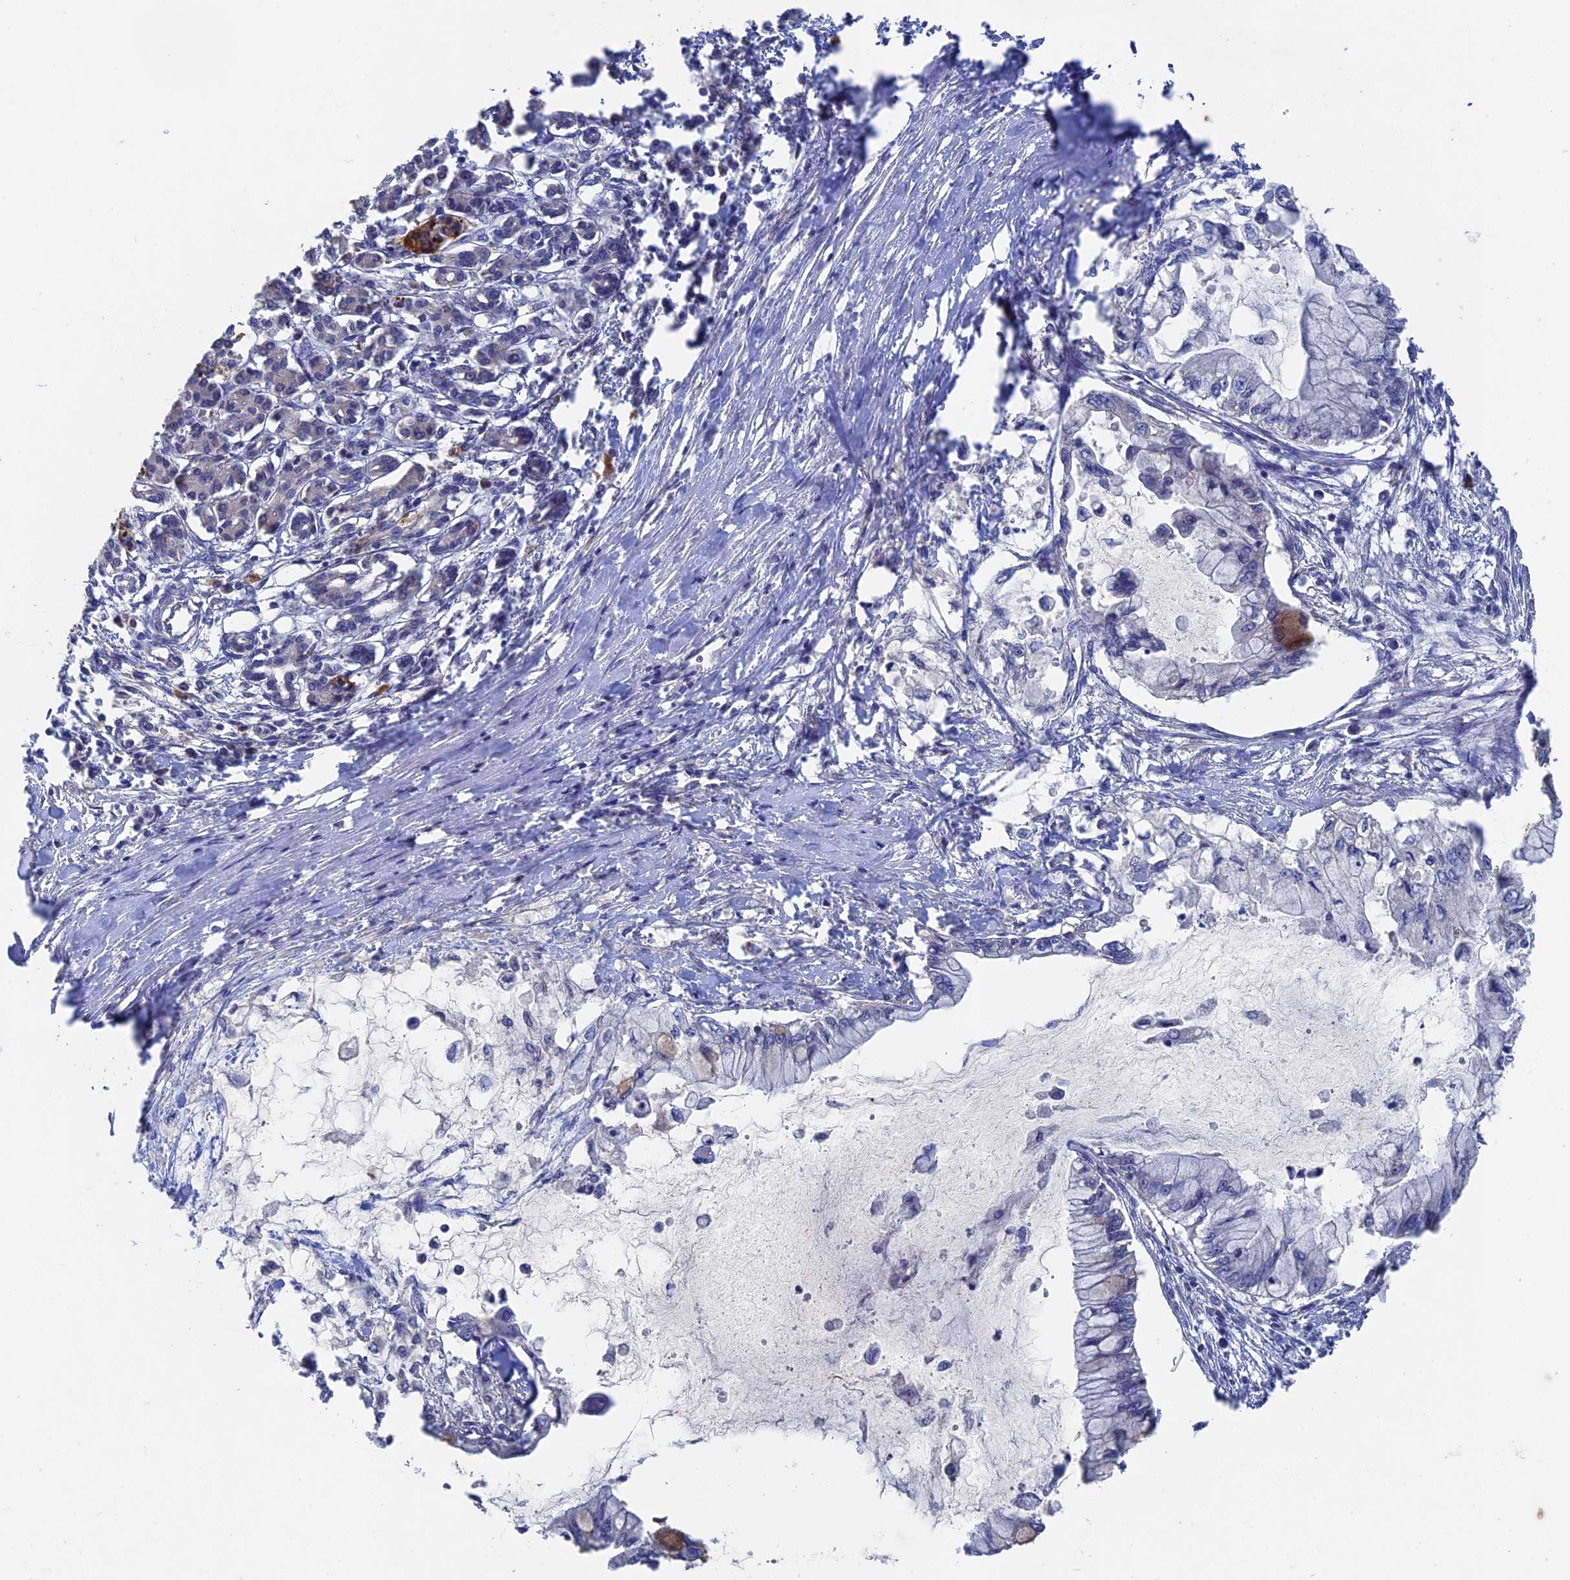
{"staining": {"intensity": "negative", "quantity": "none", "location": "none"}, "tissue": "pancreatic cancer", "cell_type": "Tumor cells", "image_type": "cancer", "snomed": [{"axis": "morphology", "description": "Adenocarcinoma, NOS"}, {"axis": "topography", "description": "Pancreas"}], "caption": "The photomicrograph shows no significant staining in tumor cells of pancreatic cancer (adenocarcinoma).", "gene": "RAB15", "patient": {"sex": "male", "age": 48}}